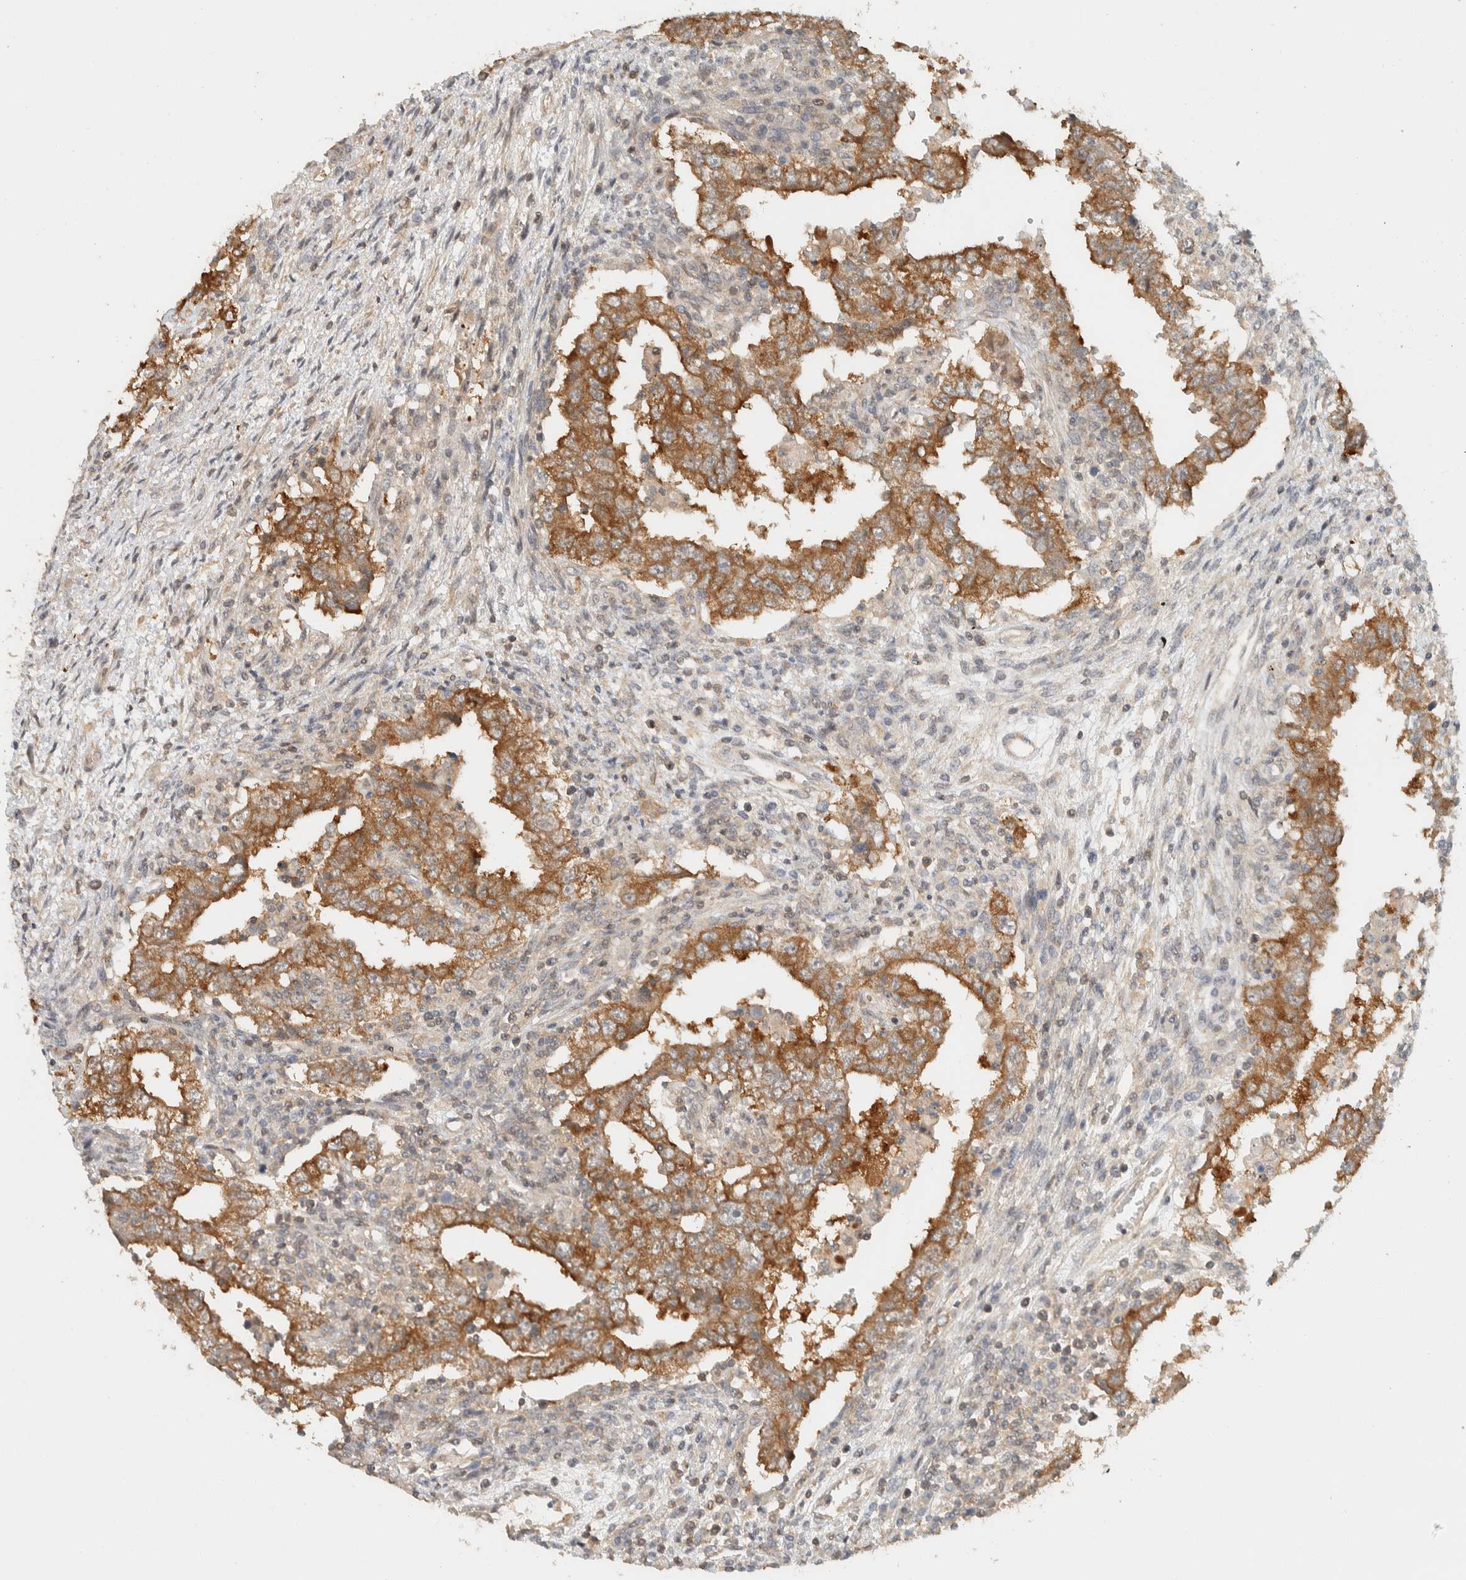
{"staining": {"intensity": "moderate", "quantity": ">75%", "location": "cytoplasmic/membranous"}, "tissue": "testis cancer", "cell_type": "Tumor cells", "image_type": "cancer", "snomed": [{"axis": "morphology", "description": "Carcinoma, Embryonal, NOS"}, {"axis": "topography", "description": "Testis"}], "caption": "Immunohistochemical staining of testis embryonal carcinoma reveals medium levels of moderate cytoplasmic/membranous staining in about >75% of tumor cells. Nuclei are stained in blue.", "gene": "ARFGEF1", "patient": {"sex": "male", "age": 26}}